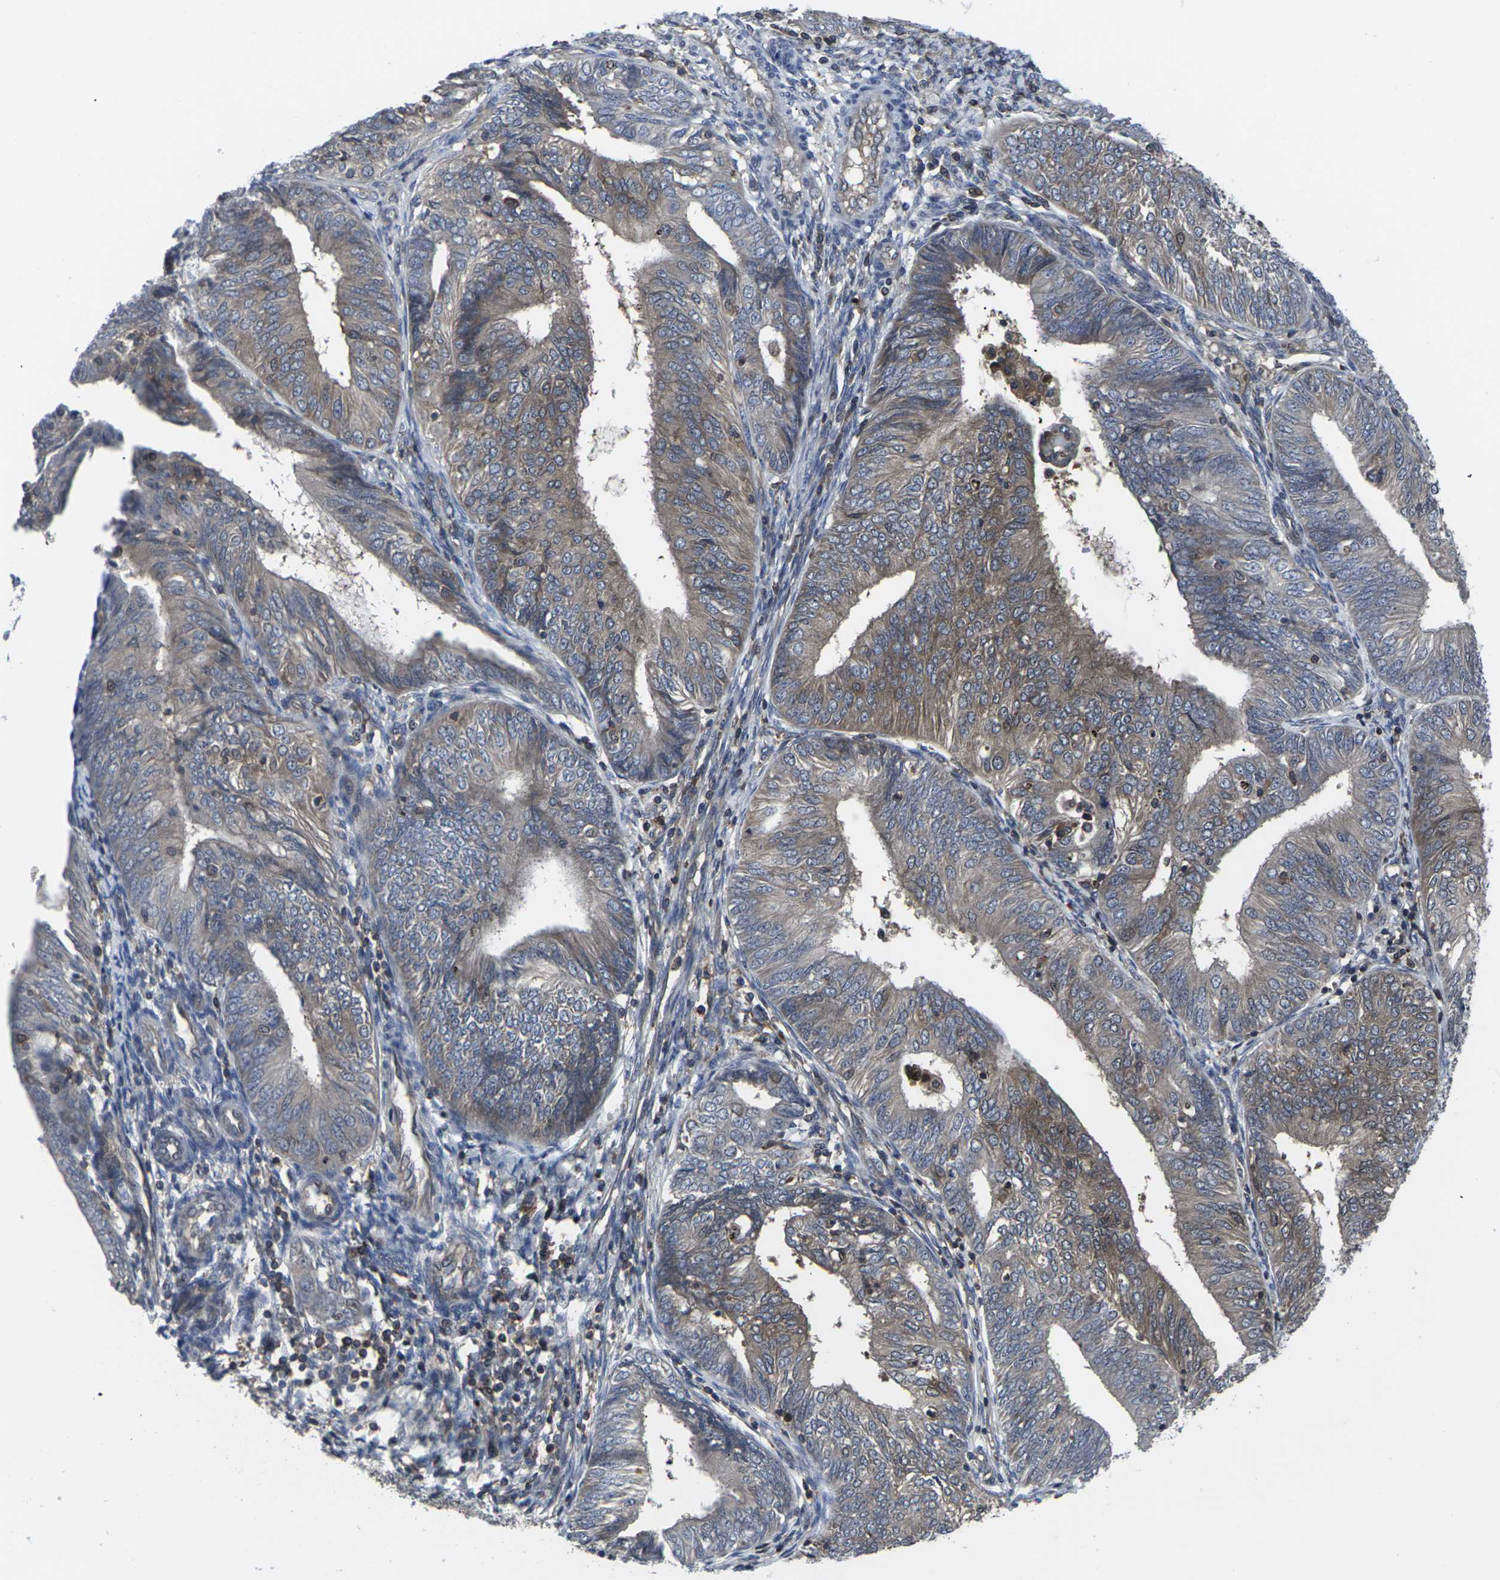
{"staining": {"intensity": "moderate", "quantity": ">75%", "location": "cytoplasmic/membranous"}, "tissue": "endometrial cancer", "cell_type": "Tumor cells", "image_type": "cancer", "snomed": [{"axis": "morphology", "description": "Adenocarcinoma, NOS"}, {"axis": "topography", "description": "Endometrium"}], "caption": "This is a histology image of IHC staining of endometrial cancer (adenocarcinoma), which shows moderate staining in the cytoplasmic/membranous of tumor cells.", "gene": "HPRT1", "patient": {"sex": "female", "age": 58}}